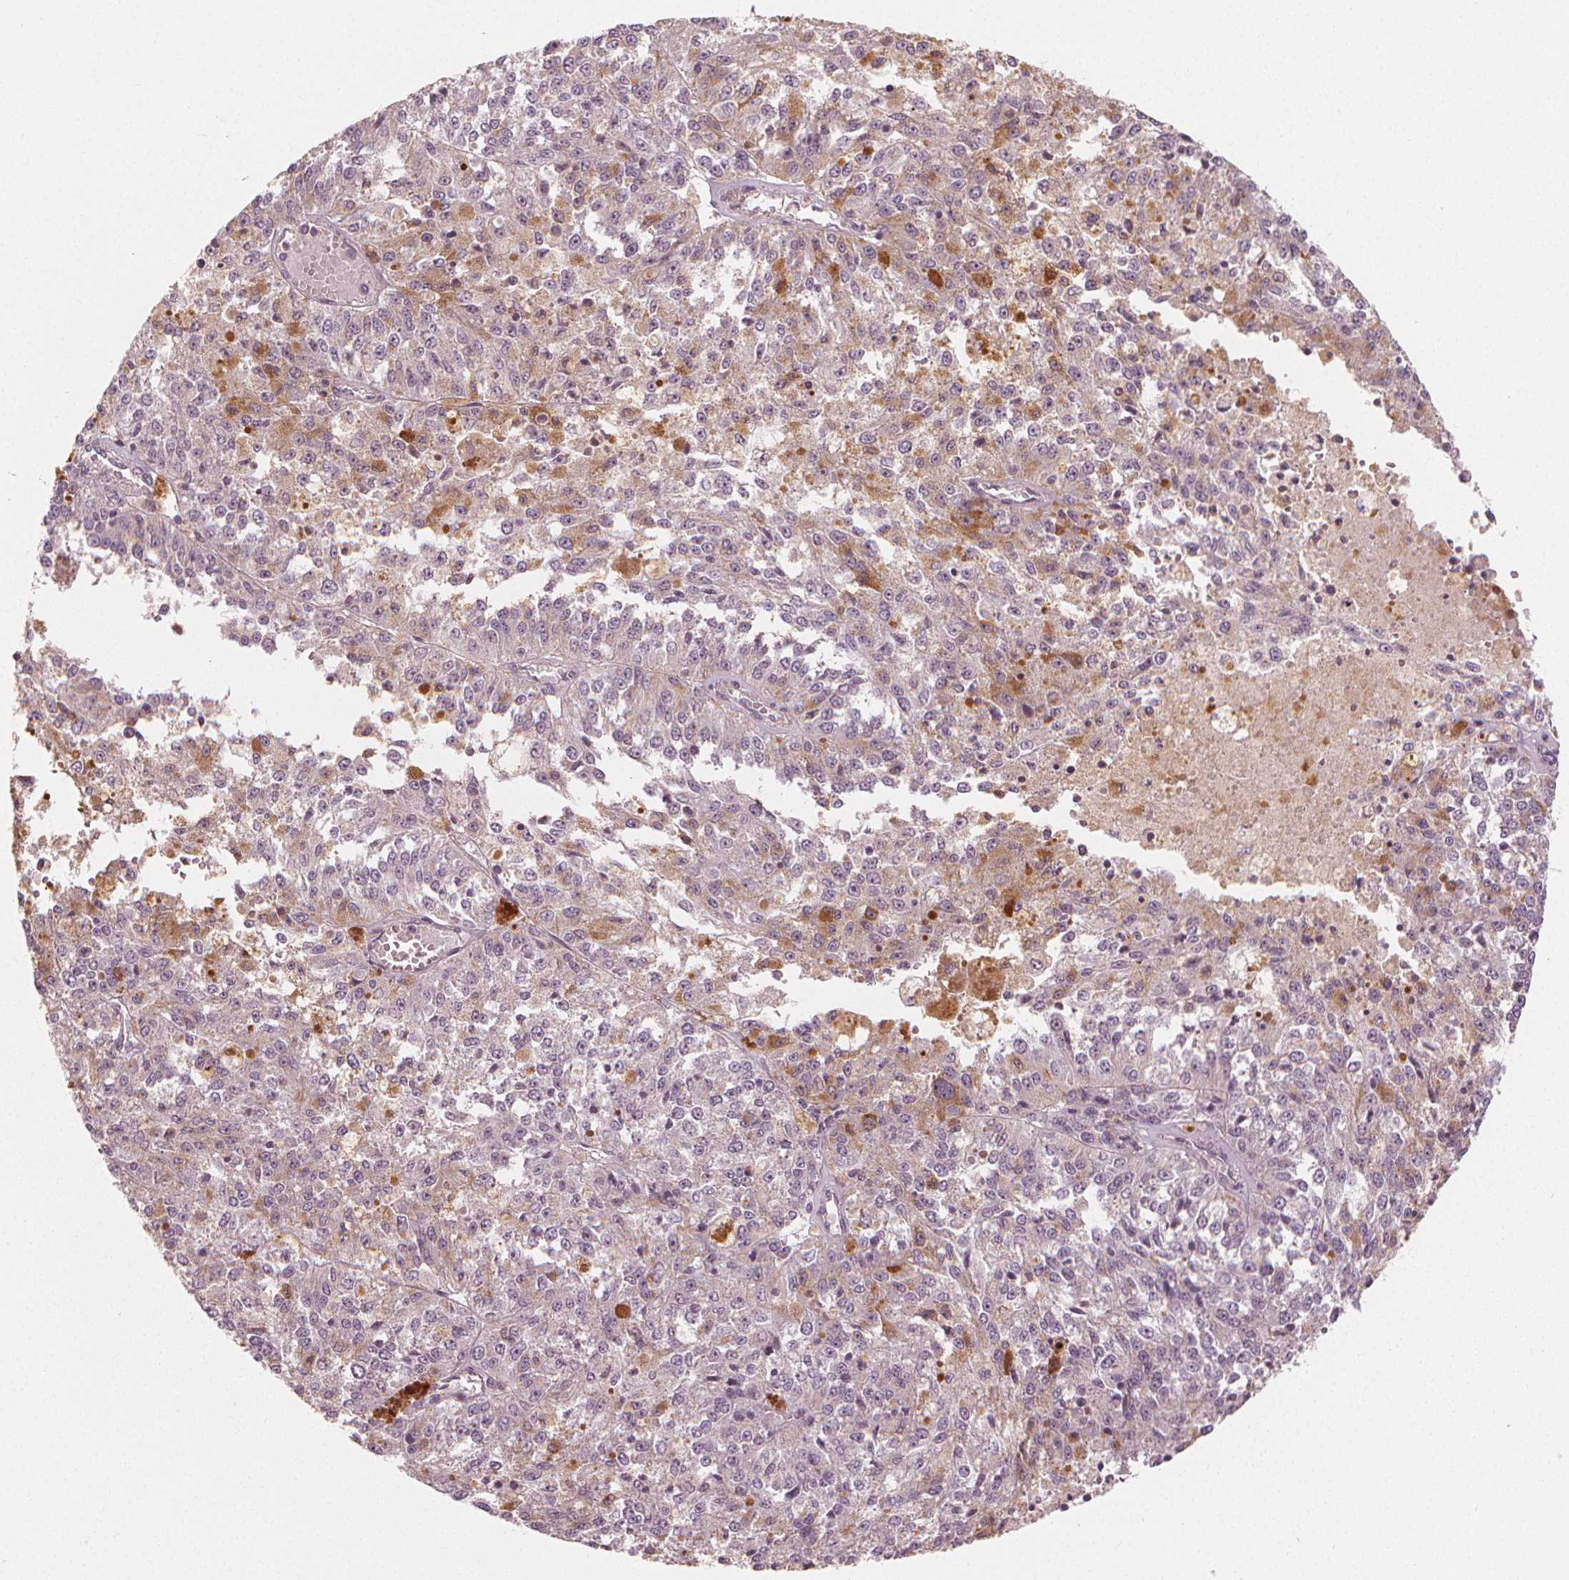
{"staining": {"intensity": "negative", "quantity": "none", "location": "none"}, "tissue": "melanoma", "cell_type": "Tumor cells", "image_type": "cancer", "snomed": [{"axis": "morphology", "description": "Malignant melanoma, Metastatic site"}, {"axis": "topography", "description": "Lymph node"}], "caption": "Tumor cells are negative for brown protein staining in malignant melanoma (metastatic site). The staining is performed using DAB brown chromogen with nuclei counter-stained in using hematoxylin.", "gene": "CLBA1", "patient": {"sex": "female", "age": 64}}